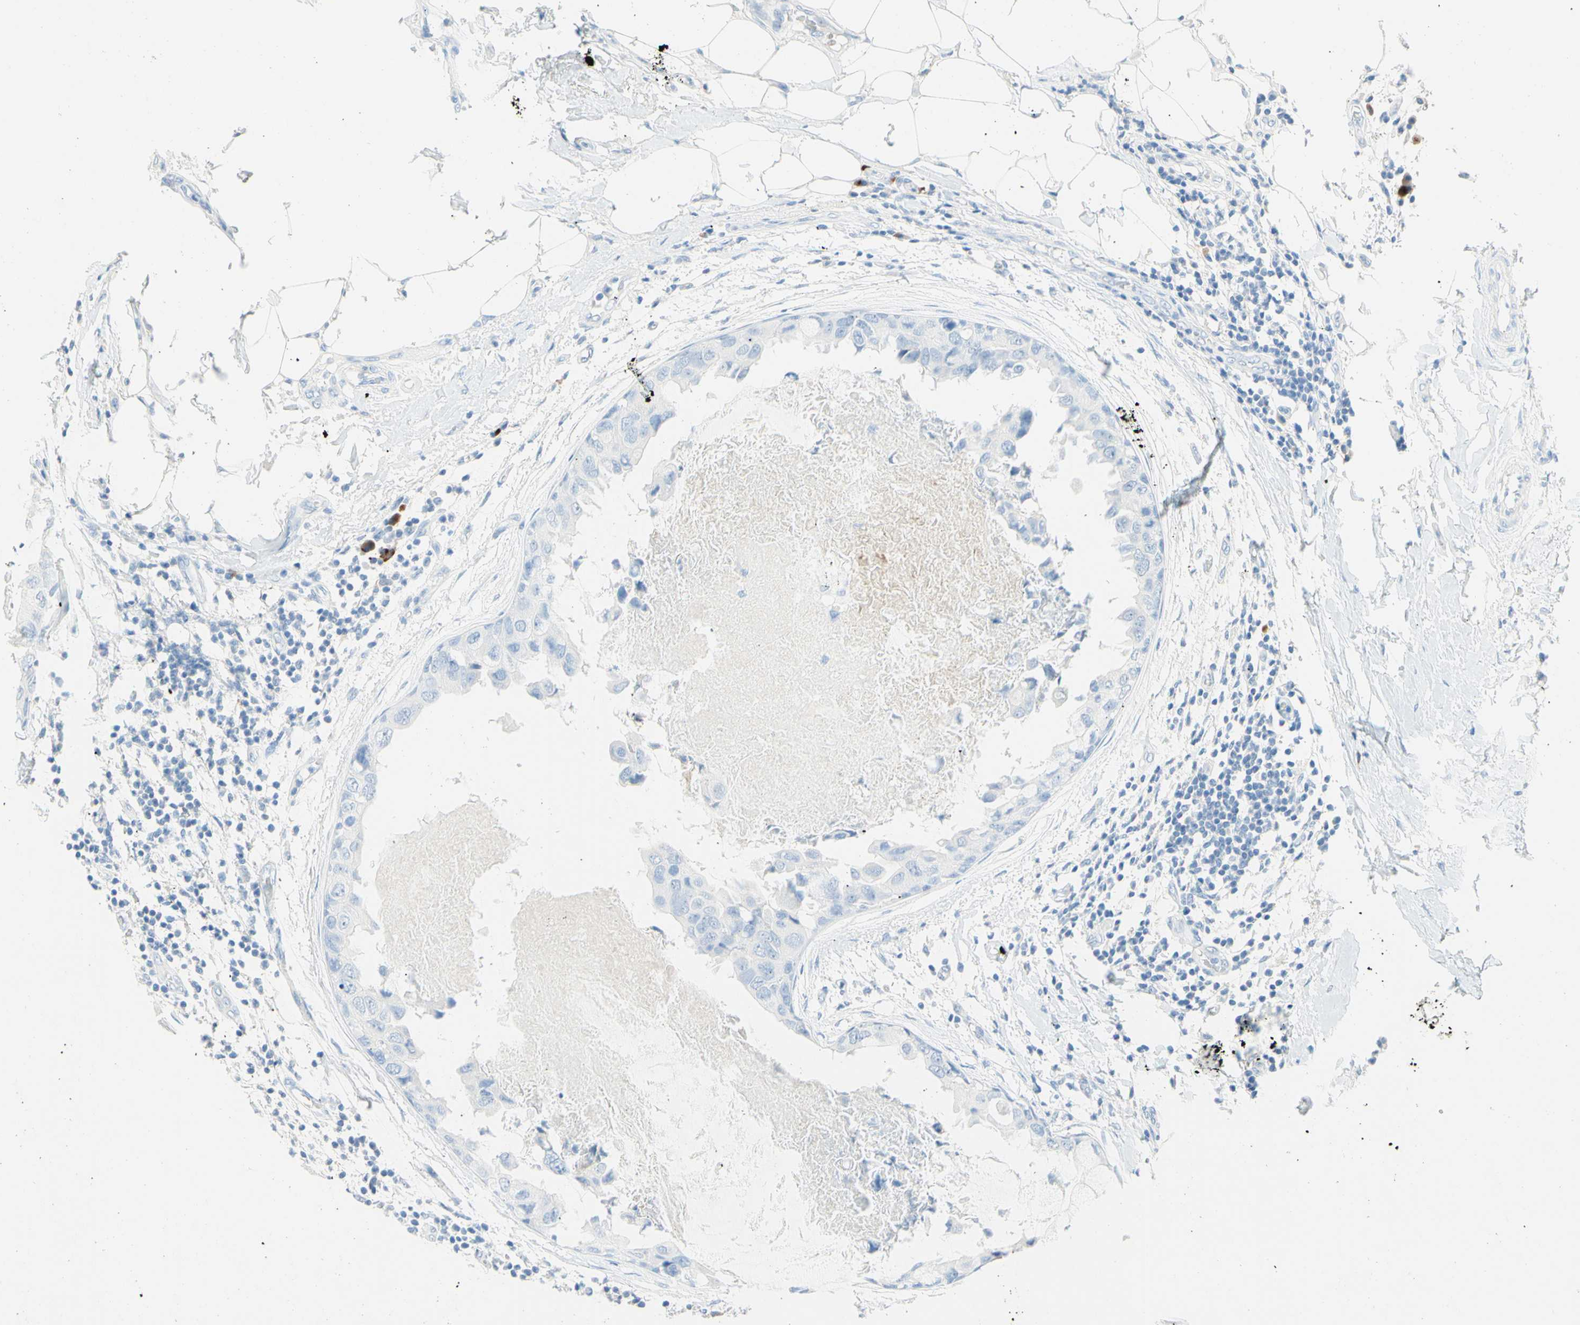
{"staining": {"intensity": "negative", "quantity": "none", "location": "none"}, "tissue": "breast cancer", "cell_type": "Tumor cells", "image_type": "cancer", "snomed": [{"axis": "morphology", "description": "Duct carcinoma"}, {"axis": "topography", "description": "Breast"}], "caption": "IHC micrograph of neoplastic tissue: breast cancer (intraductal carcinoma) stained with DAB reveals no significant protein staining in tumor cells.", "gene": "IL6ST", "patient": {"sex": "female", "age": 40}}